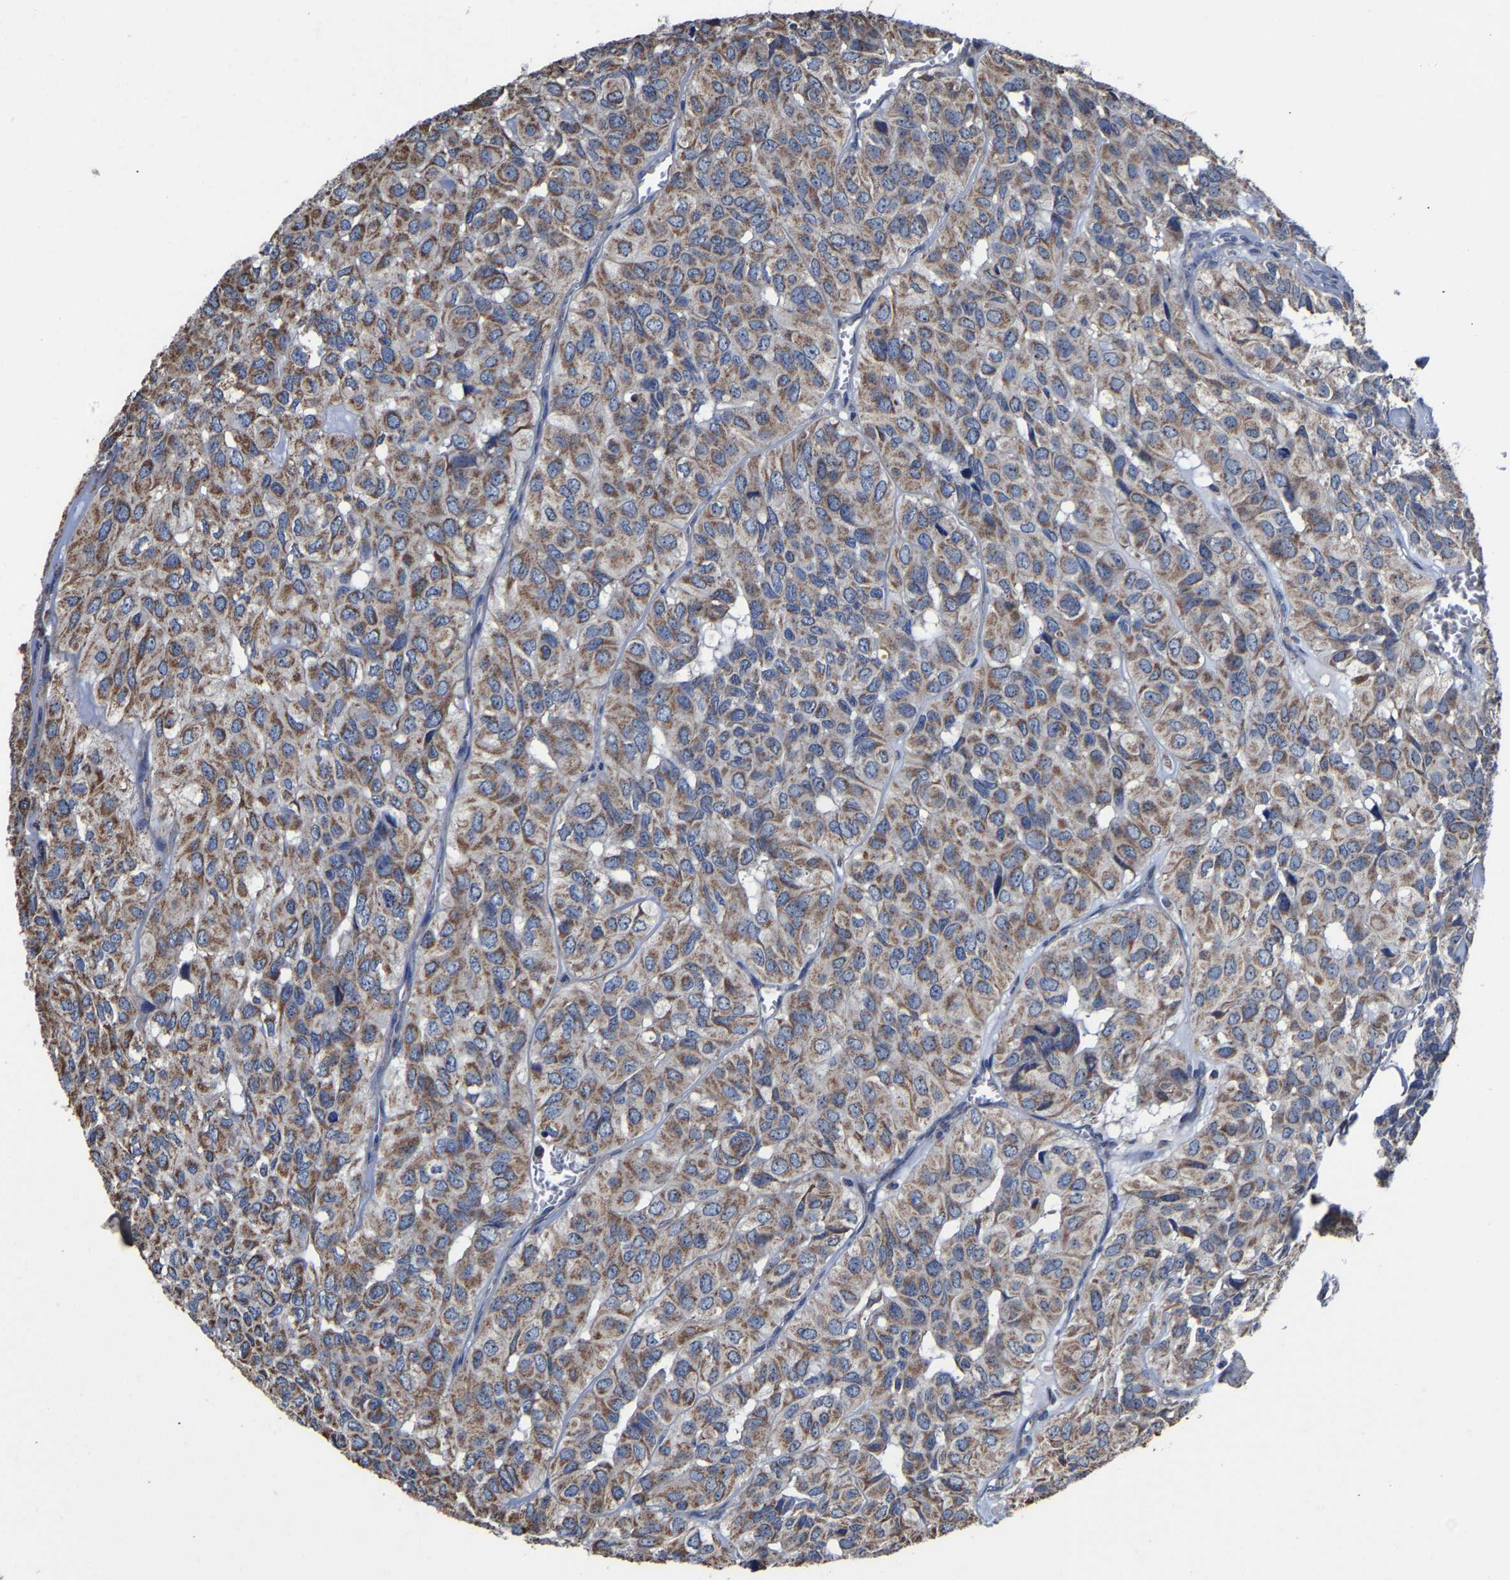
{"staining": {"intensity": "moderate", "quantity": ">75%", "location": "cytoplasmic/membranous"}, "tissue": "head and neck cancer", "cell_type": "Tumor cells", "image_type": "cancer", "snomed": [{"axis": "morphology", "description": "Adenocarcinoma, NOS"}, {"axis": "topography", "description": "Salivary gland, NOS"}, {"axis": "topography", "description": "Head-Neck"}], "caption": "DAB (3,3'-diaminobenzidine) immunohistochemical staining of human head and neck cancer (adenocarcinoma) reveals moderate cytoplasmic/membranous protein expression in approximately >75% of tumor cells.", "gene": "ZCCHC7", "patient": {"sex": "female", "age": 76}}